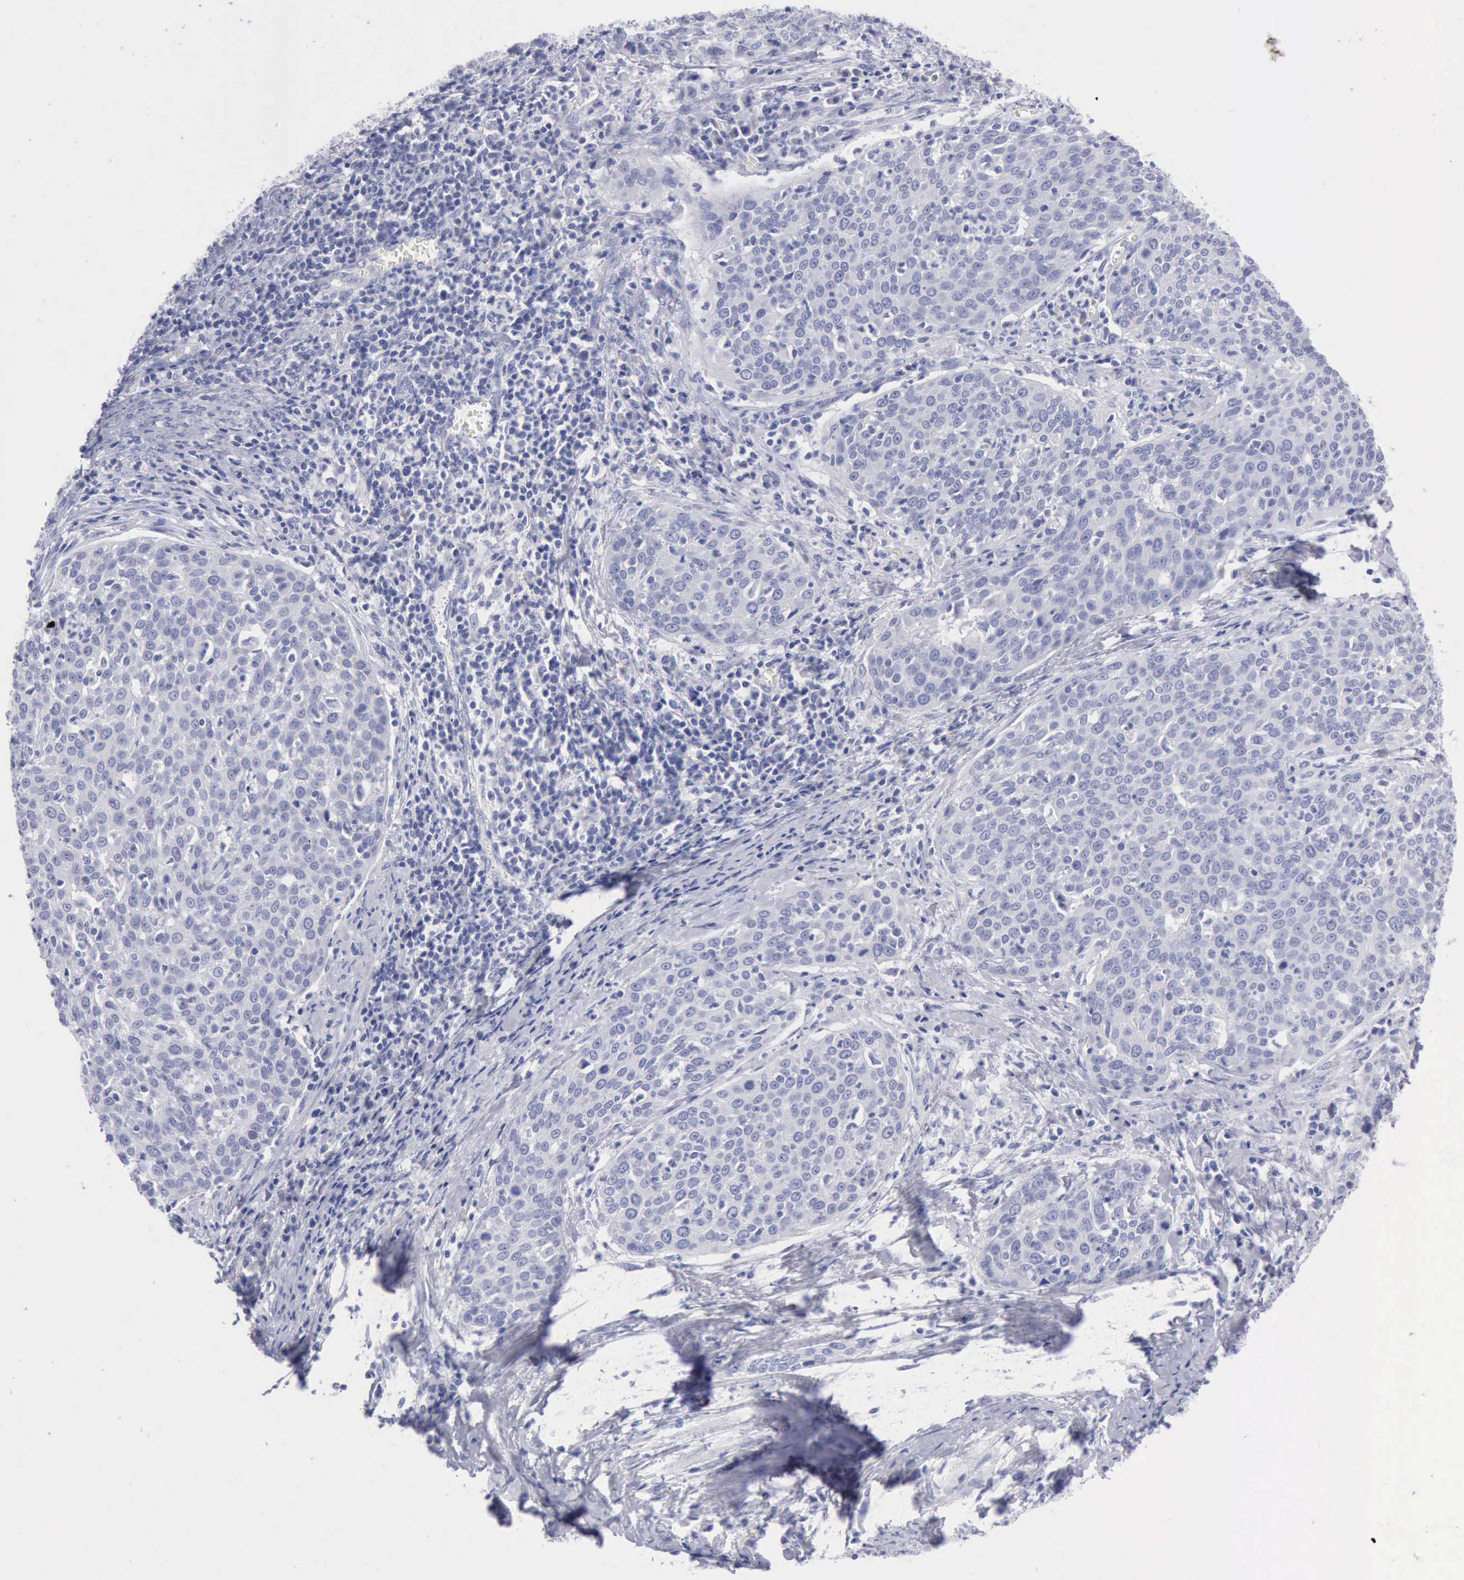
{"staining": {"intensity": "negative", "quantity": "none", "location": "none"}, "tissue": "cervical cancer", "cell_type": "Tumor cells", "image_type": "cancer", "snomed": [{"axis": "morphology", "description": "Squamous cell carcinoma, NOS"}, {"axis": "topography", "description": "Cervix"}], "caption": "DAB immunohistochemical staining of cervical cancer shows no significant positivity in tumor cells.", "gene": "ANGEL1", "patient": {"sex": "female", "age": 38}}